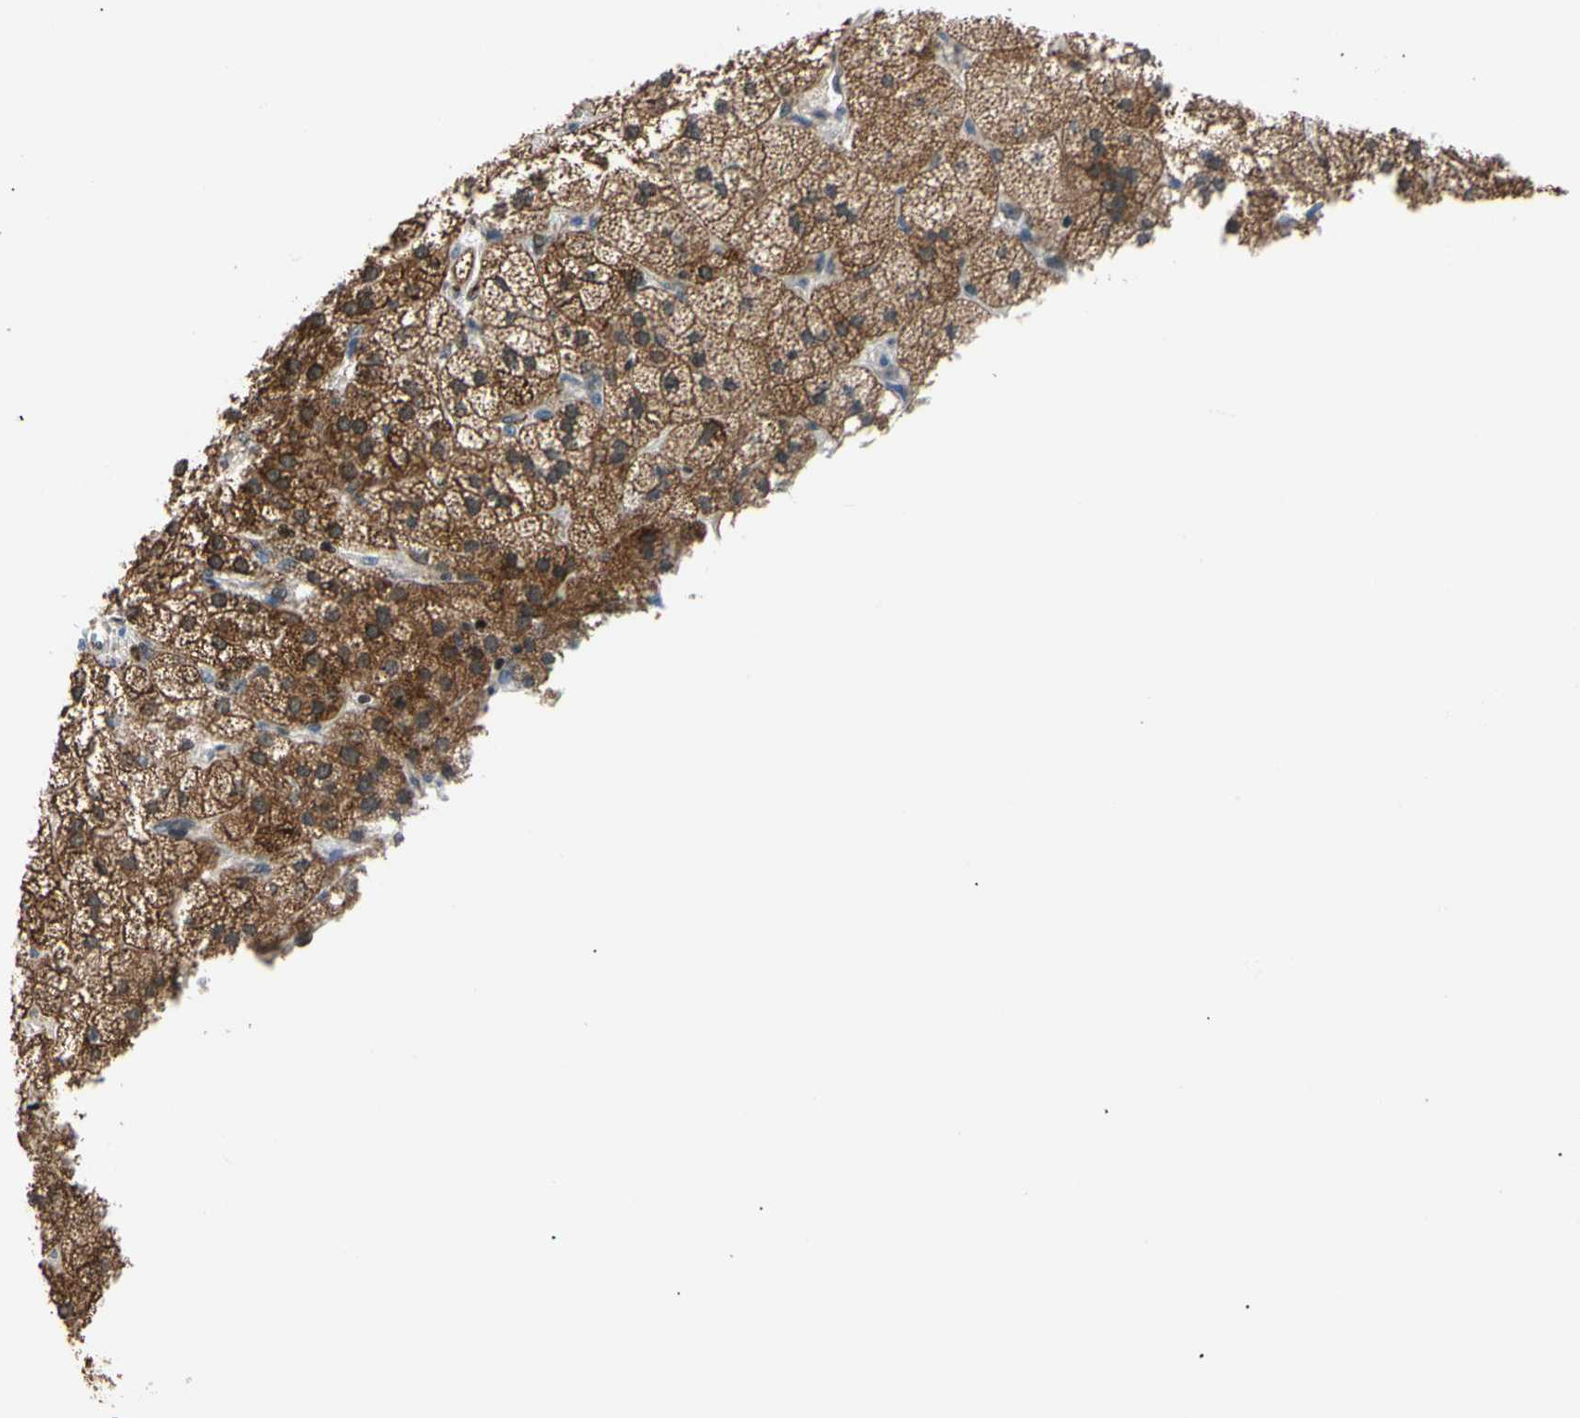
{"staining": {"intensity": "strong", "quantity": ">75%", "location": "cytoplasmic/membranous,nuclear"}, "tissue": "adrenal gland", "cell_type": "Glandular cells", "image_type": "normal", "snomed": [{"axis": "morphology", "description": "Normal tissue, NOS"}, {"axis": "topography", "description": "Adrenal gland"}], "caption": "Immunohistochemistry staining of unremarkable adrenal gland, which displays high levels of strong cytoplasmic/membranous,nuclear positivity in about >75% of glandular cells indicating strong cytoplasmic/membranous,nuclear protein positivity. The staining was performed using DAB (3,3'-diaminobenzidine) (brown) for protein detection and nuclei were counterstained in hematoxylin (blue).", "gene": "E2F1", "patient": {"sex": "female", "age": 60}}